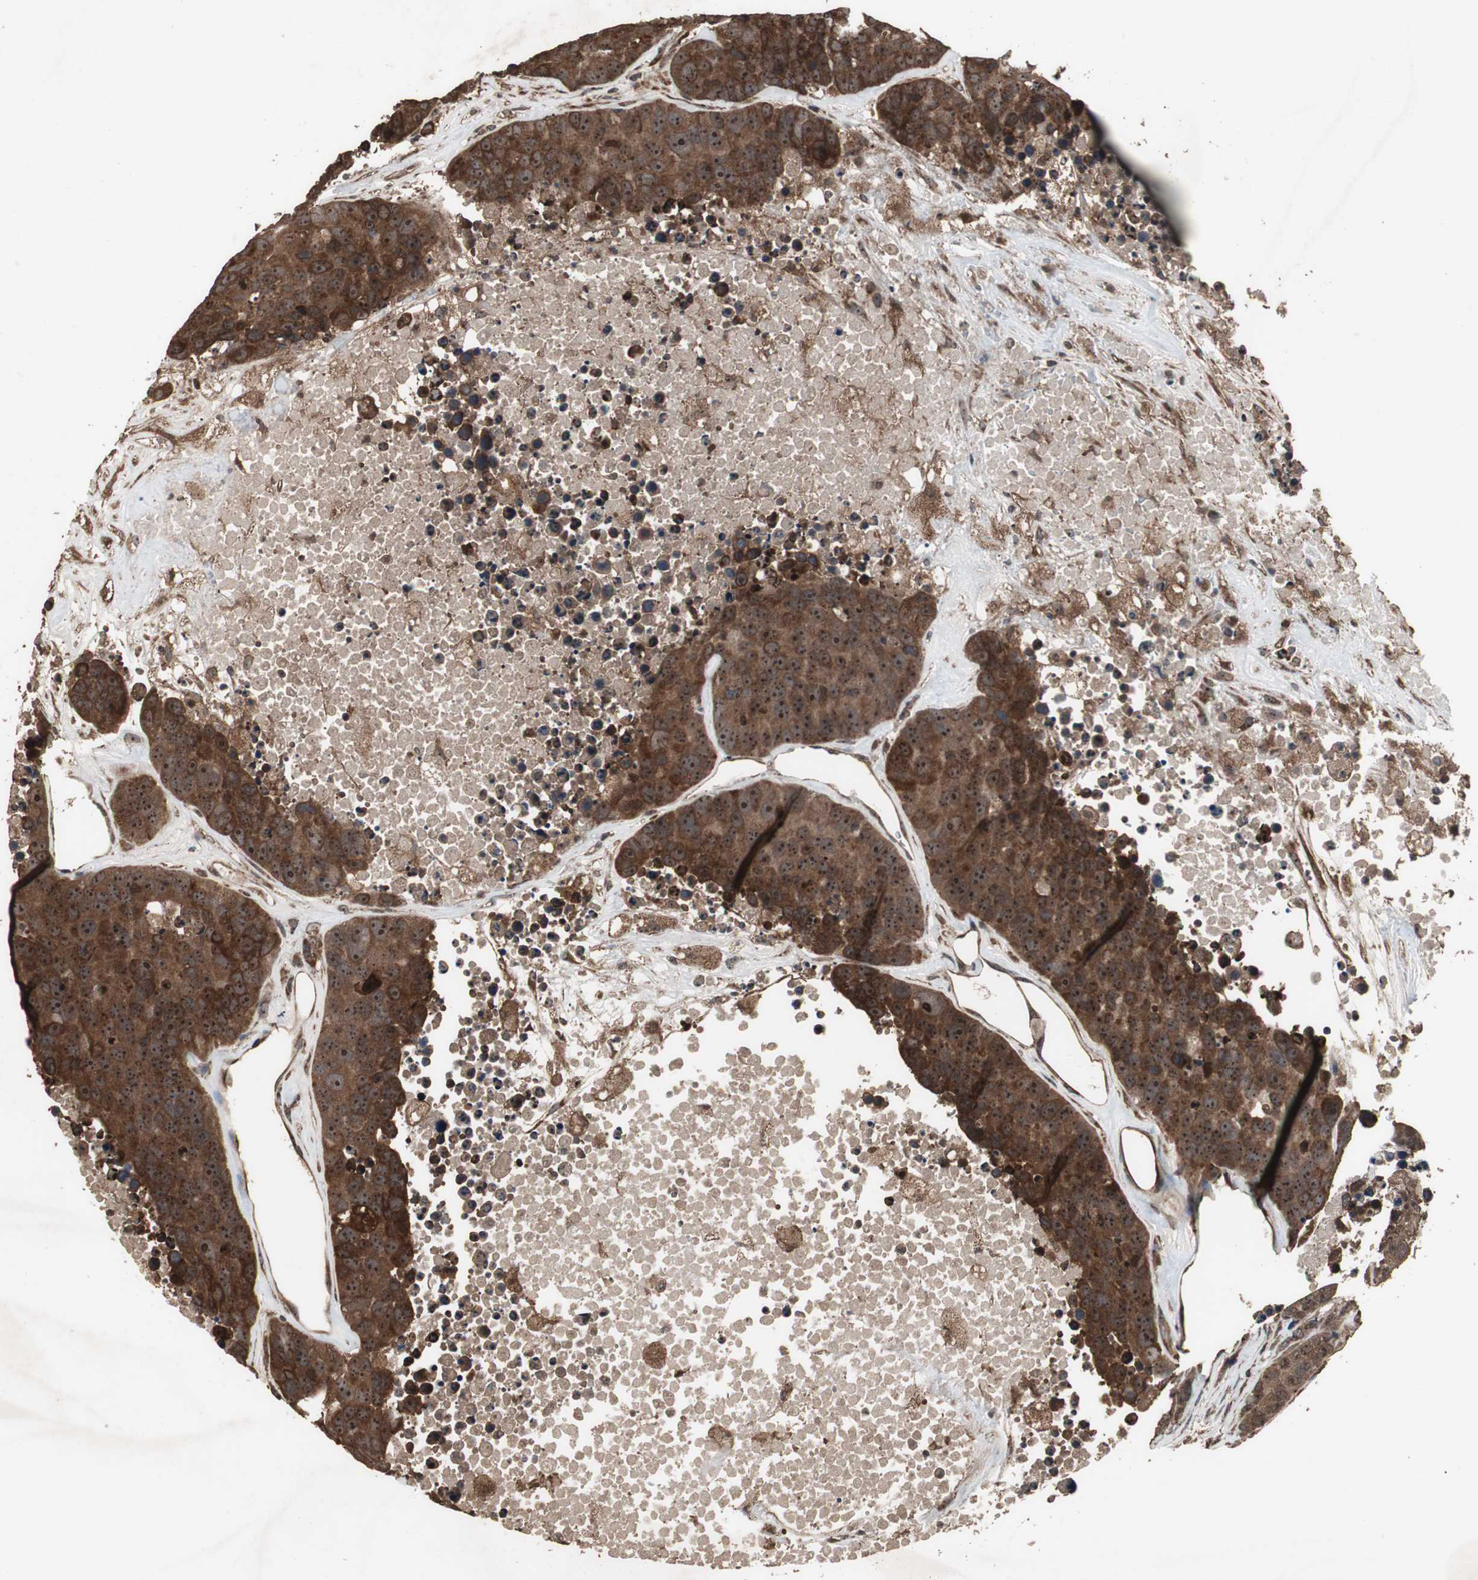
{"staining": {"intensity": "strong", "quantity": ">75%", "location": "cytoplasmic/membranous"}, "tissue": "carcinoid", "cell_type": "Tumor cells", "image_type": "cancer", "snomed": [{"axis": "morphology", "description": "Carcinoid, malignant, NOS"}, {"axis": "topography", "description": "Lung"}], "caption": "IHC photomicrograph of neoplastic tissue: human malignant carcinoid stained using immunohistochemistry displays high levels of strong protein expression localized specifically in the cytoplasmic/membranous of tumor cells, appearing as a cytoplasmic/membranous brown color.", "gene": "LAMTOR5", "patient": {"sex": "male", "age": 60}}